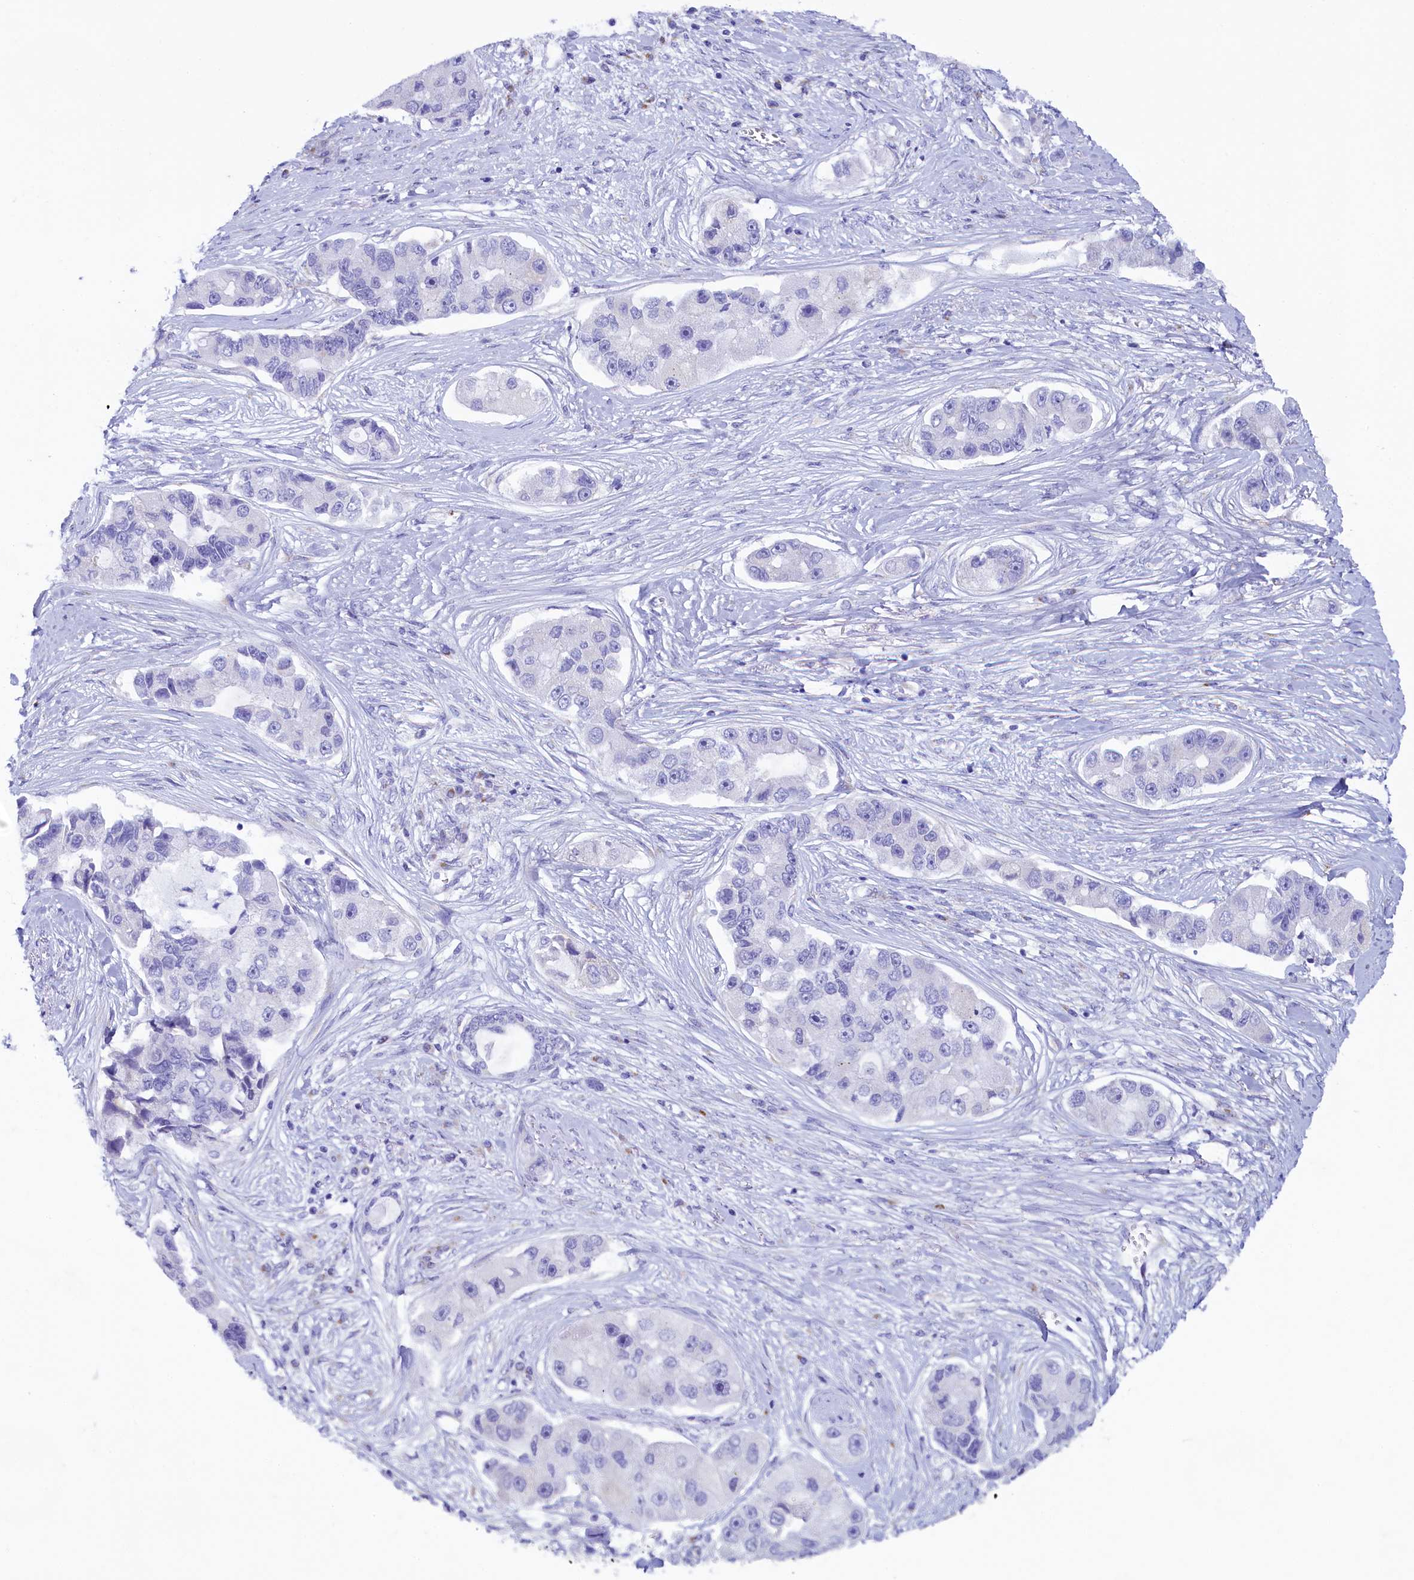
{"staining": {"intensity": "negative", "quantity": "none", "location": "none"}, "tissue": "lung cancer", "cell_type": "Tumor cells", "image_type": "cancer", "snomed": [{"axis": "morphology", "description": "Adenocarcinoma, NOS"}, {"axis": "topography", "description": "Lung"}], "caption": "High magnification brightfield microscopy of adenocarcinoma (lung) stained with DAB (3,3'-diaminobenzidine) (brown) and counterstained with hematoxylin (blue): tumor cells show no significant positivity.", "gene": "SKA3", "patient": {"sex": "female", "age": 54}}